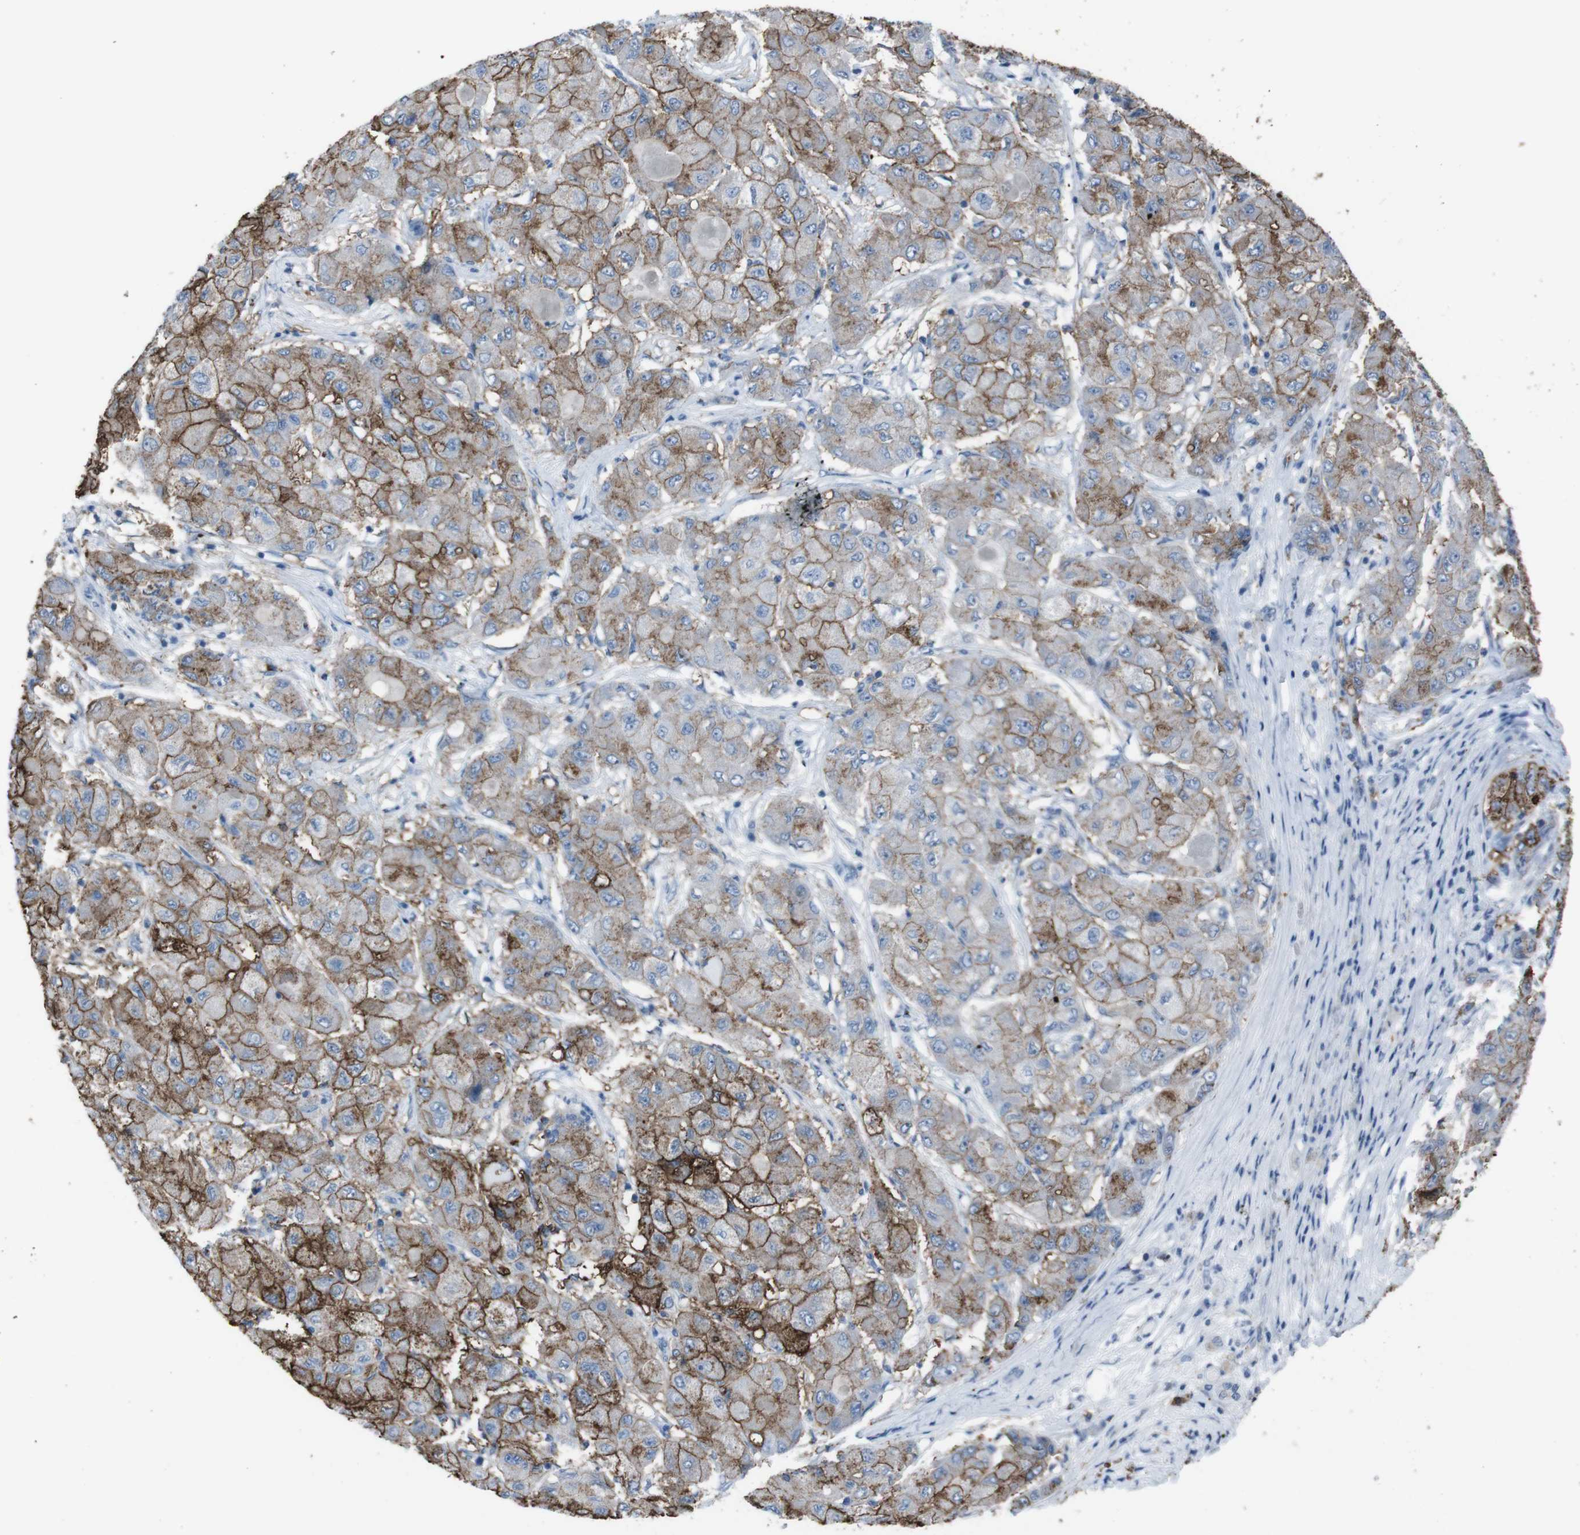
{"staining": {"intensity": "moderate", "quantity": ">75%", "location": "cytoplasmic/membranous"}, "tissue": "liver cancer", "cell_type": "Tumor cells", "image_type": "cancer", "snomed": [{"axis": "morphology", "description": "Carcinoma, Hepatocellular, NOS"}, {"axis": "topography", "description": "Liver"}], "caption": "An immunohistochemistry (IHC) histopathology image of neoplastic tissue is shown. Protein staining in brown labels moderate cytoplasmic/membranous positivity in hepatocellular carcinoma (liver) within tumor cells.", "gene": "ST6GAL1", "patient": {"sex": "male", "age": 80}}